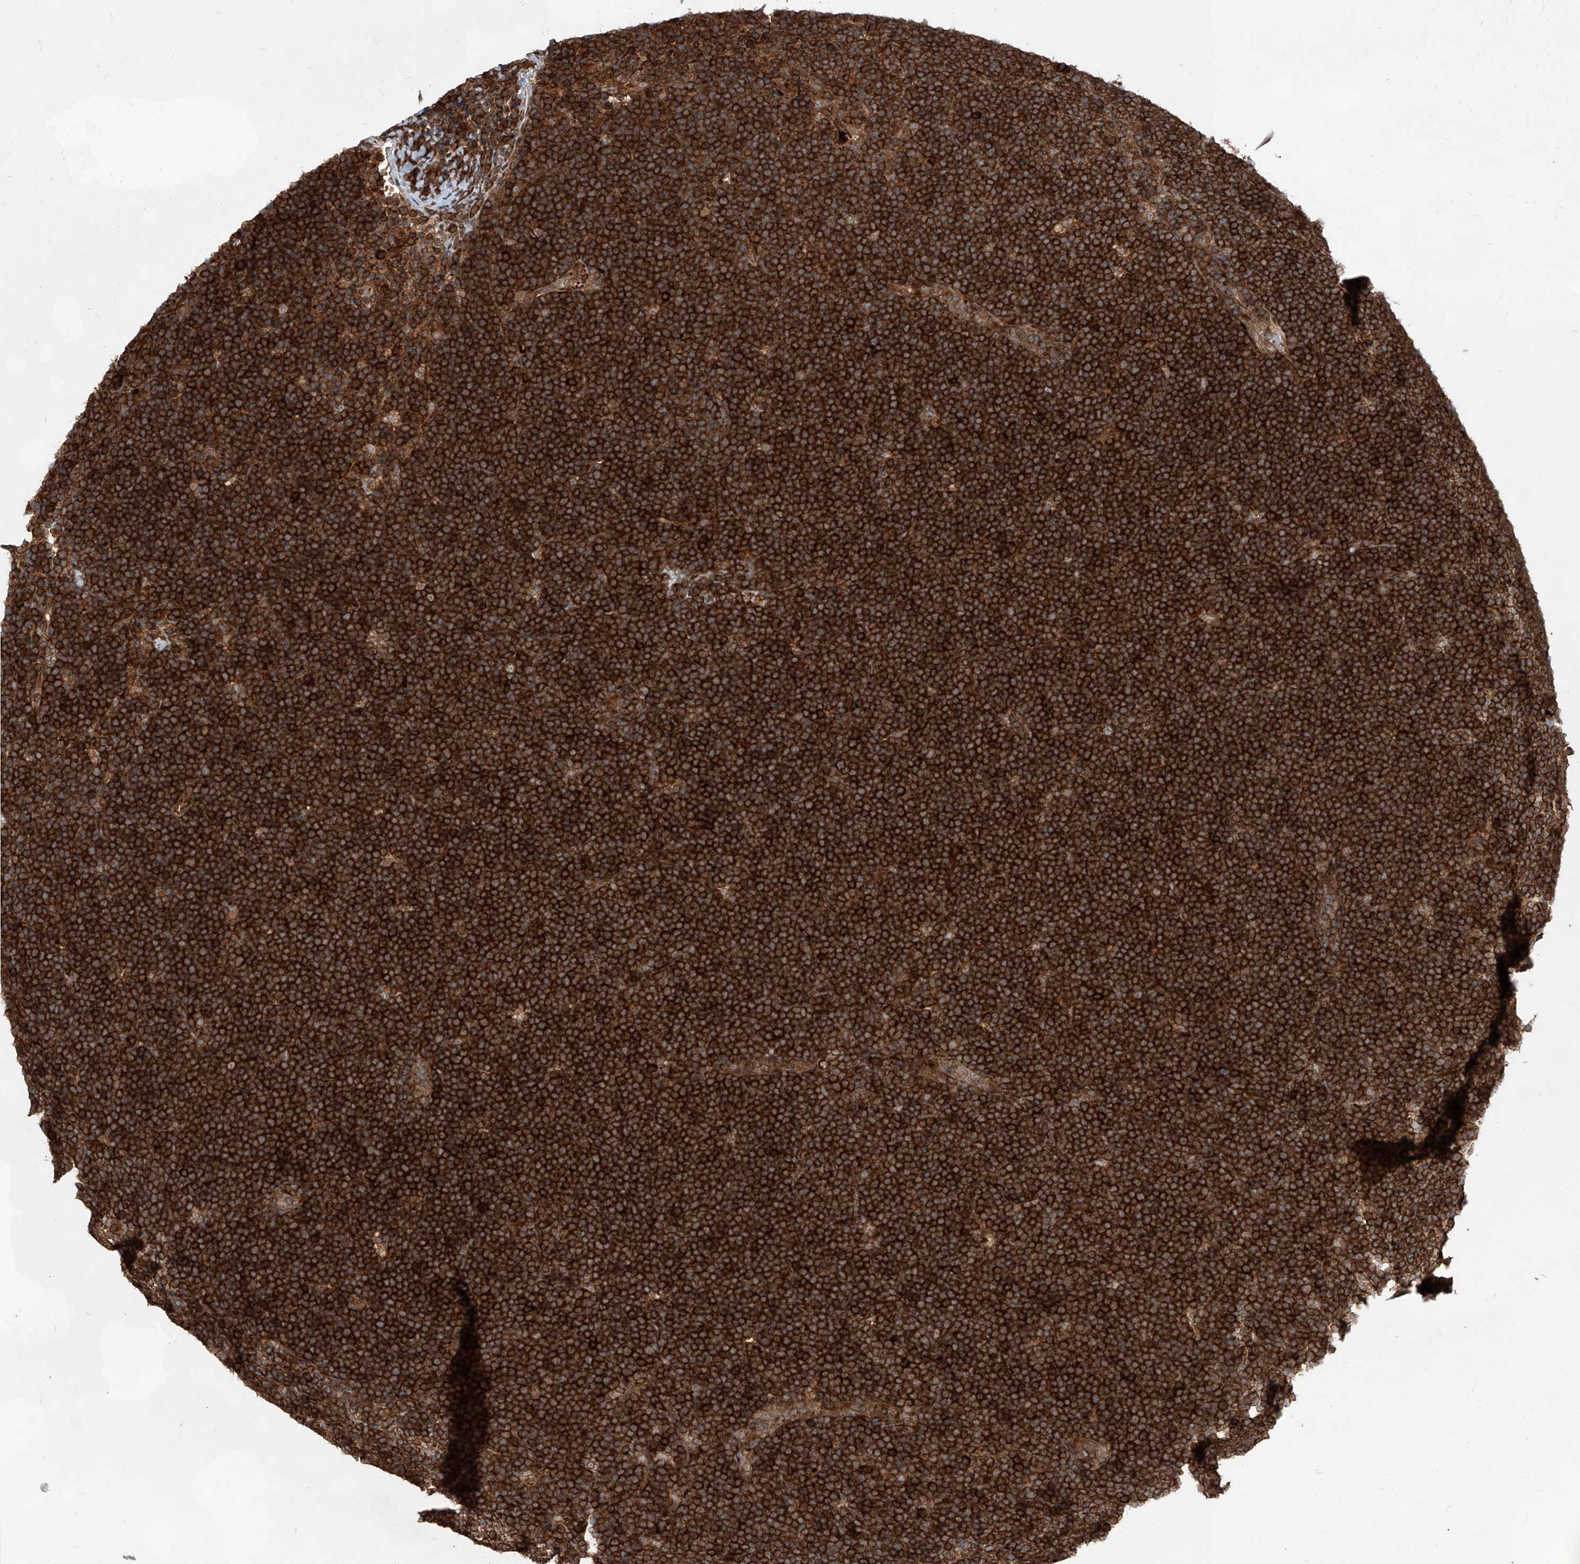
{"staining": {"intensity": "strong", "quantity": ">75%", "location": "cytoplasmic/membranous"}, "tissue": "lymphoma", "cell_type": "Tumor cells", "image_type": "cancer", "snomed": [{"axis": "morphology", "description": "Malignant lymphoma, non-Hodgkin's type, High grade"}, {"axis": "topography", "description": "Lymph node"}], "caption": "This is an image of immunohistochemistry (IHC) staining of high-grade malignant lymphoma, non-Hodgkin's type, which shows strong expression in the cytoplasmic/membranous of tumor cells.", "gene": "MAGED2", "patient": {"sex": "male", "age": 13}}